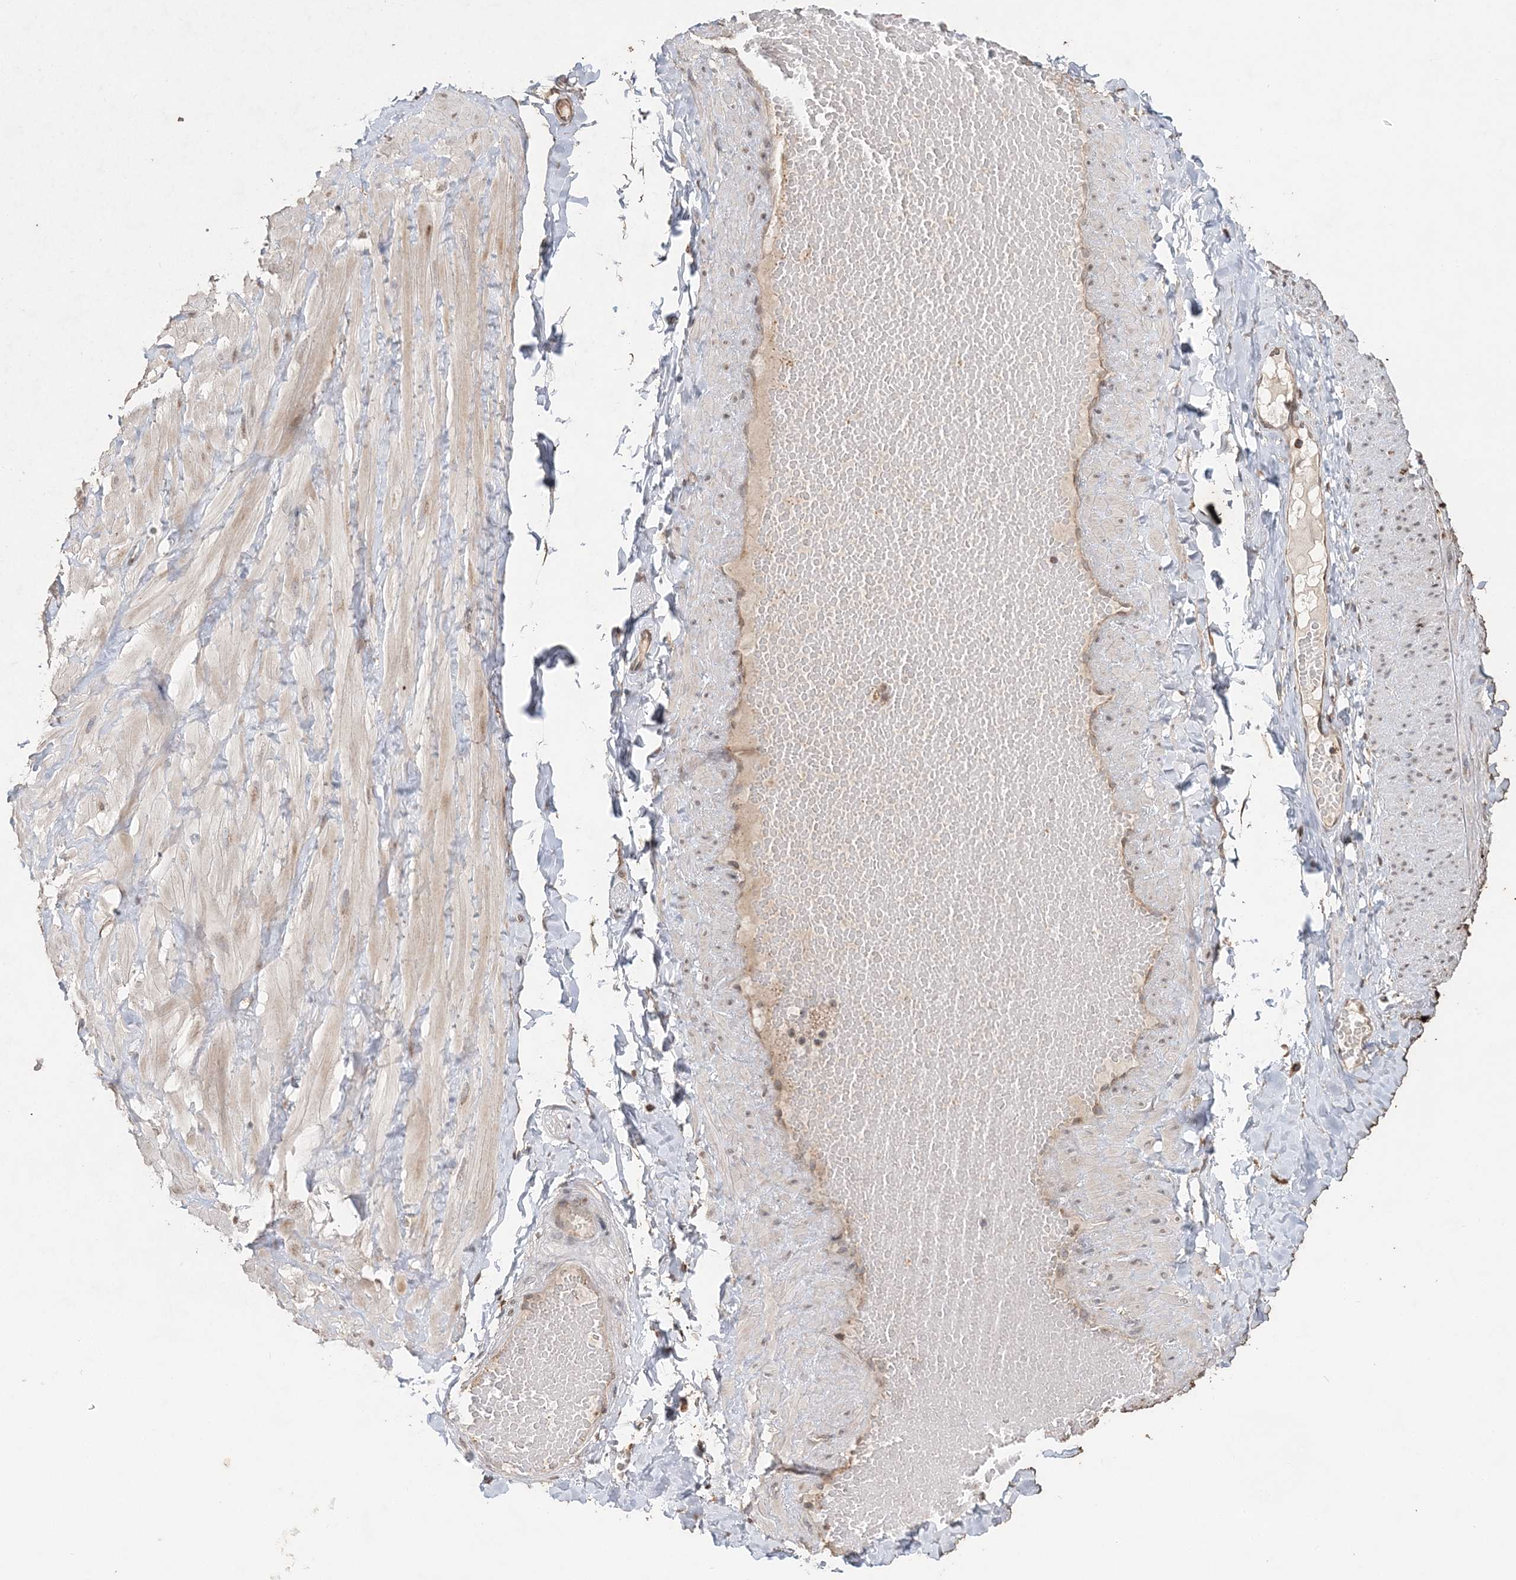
{"staining": {"intensity": "moderate", "quantity": ">75%", "location": "cytoplasmic/membranous"}, "tissue": "adipose tissue", "cell_type": "Adipocytes", "image_type": "normal", "snomed": [{"axis": "morphology", "description": "Normal tissue, NOS"}, {"axis": "topography", "description": "Adipose tissue"}, {"axis": "topography", "description": "Vascular tissue"}, {"axis": "topography", "description": "Peripheral nerve tissue"}], "caption": "IHC histopathology image of benign adipose tissue: adipose tissue stained using immunohistochemistry shows medium levels of moderate protein expression localized specifically in the cytoplasmic/membranous of adipocytes, appearing as a cytoplasmic/membranous brown color.", "gene": "RAB14", "patient": {"sex": "male", "age": 25}}